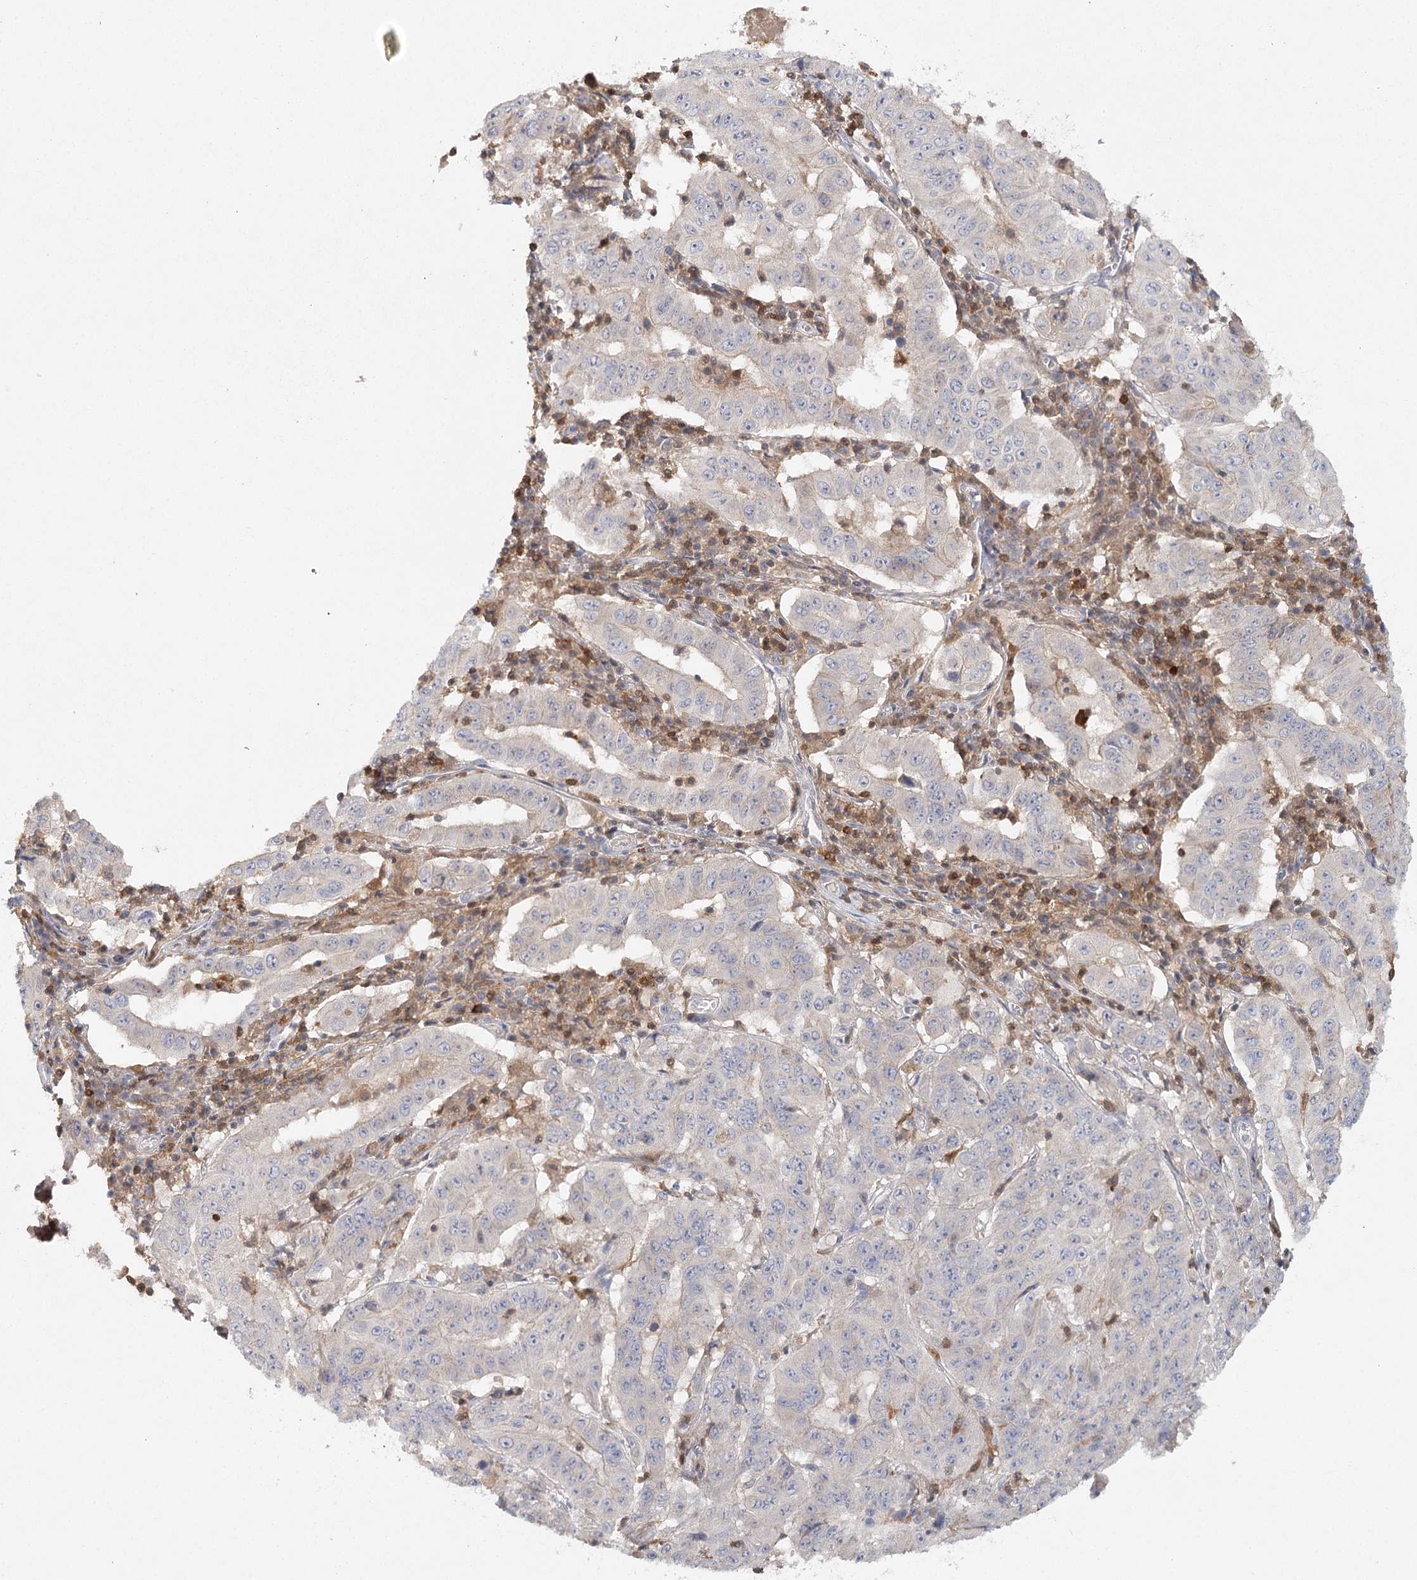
{"staining": {"intensity": "negative", "quantity": "none", "location": "none"}, "tissue": "pancreatic cancer", "cell_type": "Tumor cells", "image_type": "cancer", "snomed": [{"axis": "morphology", "description": "Adenocarcinoma, NOS"}, {"axis": "topography", "description": "Pancreas"}], "caption": "This photomicrograph is of pancreatic cancer stained with immunohistochemistry (IHC) to label a protein in brown with the nuclei are counter-stained blue. There is no positivity in tumor cells.", "gene": "SLC41A2", "patient": {"sex": "male", "age": 63}}